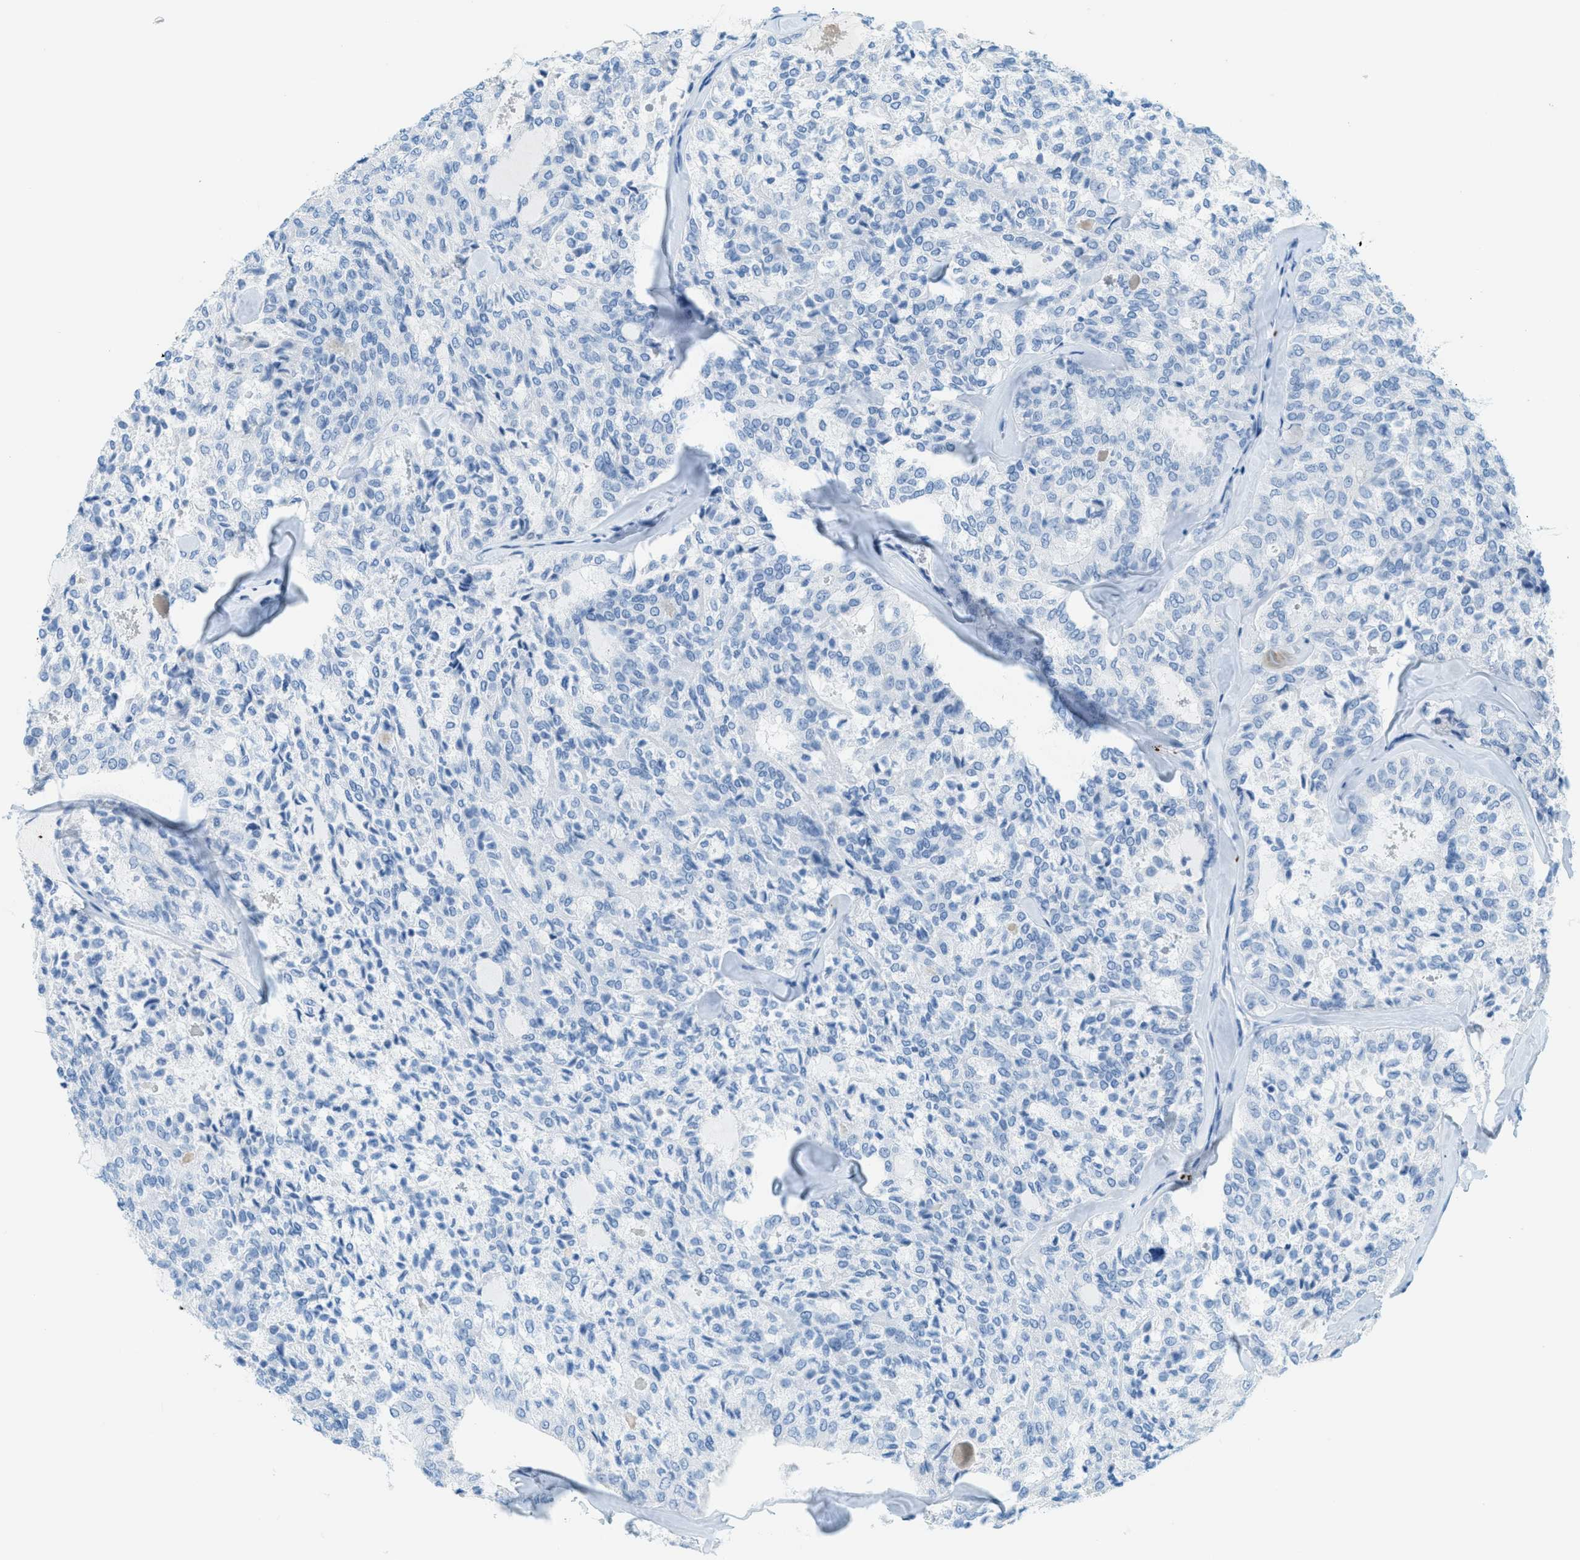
{"staining": {"intensity": "negative", "quantity": "none", "location": "none"}, "tissue": "thyroid cancer", "cell_type": "Tumor cells", "image_type": "cancer", "snomed": [{"axis": "morphology", "description": "Follicular adenoma carcinoma, NOS"}, {"axis": "topography", "description": "Thyroid gland"}], "caption": "This is an immunohistochemistry (IHC) photomicrograph of human thyroid cancer (follicular adenoma carcinoma). There is no positivity in tumor cells.", "gene": "PPBP", "patient": {"sex": "male", "age": 75}}